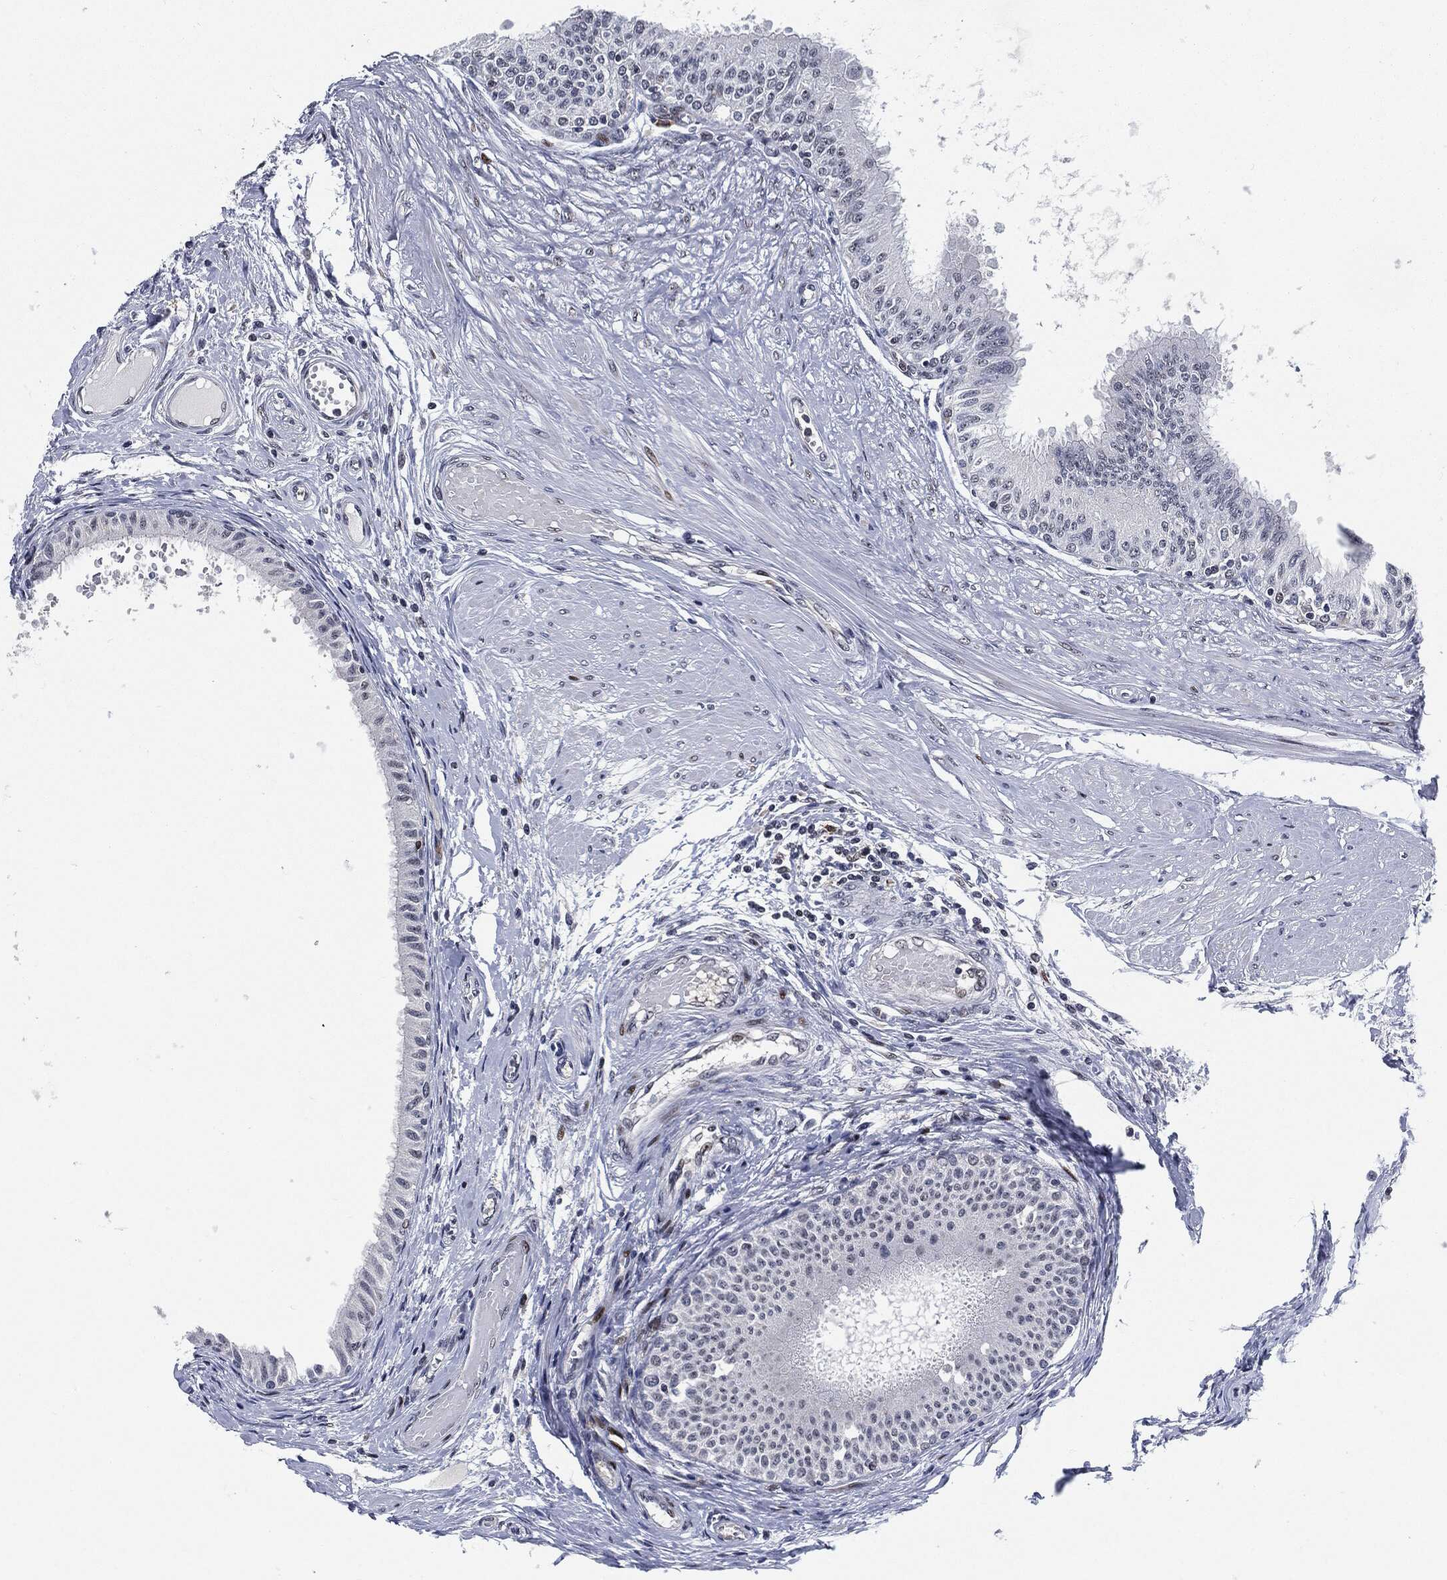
{"staining": {"intensity": "strong", "quantity": "<25%", "location": "nuclear"}, "tissue": "epididymis", "cell_type": "Glandular cells", "image_type": "normal", "snomed": [{"axis": "morphology", "description": "Normal tissue, NOS"}, {"axis": "morphology", "description": "Seminoma, NOS"}, {"axis": "topography", "description": "Testis"}, {"axis": "topography", "description": "Epididymis"}], "caption": "IHC (DAB (3,3'-diaminobenzidine)) staining of normal epididymis exhibits strong nuclear protein positivity in approximately <25% of glandular cells.", "gene": "AKT2", "patient": {"sex": "male", "age": 61}}